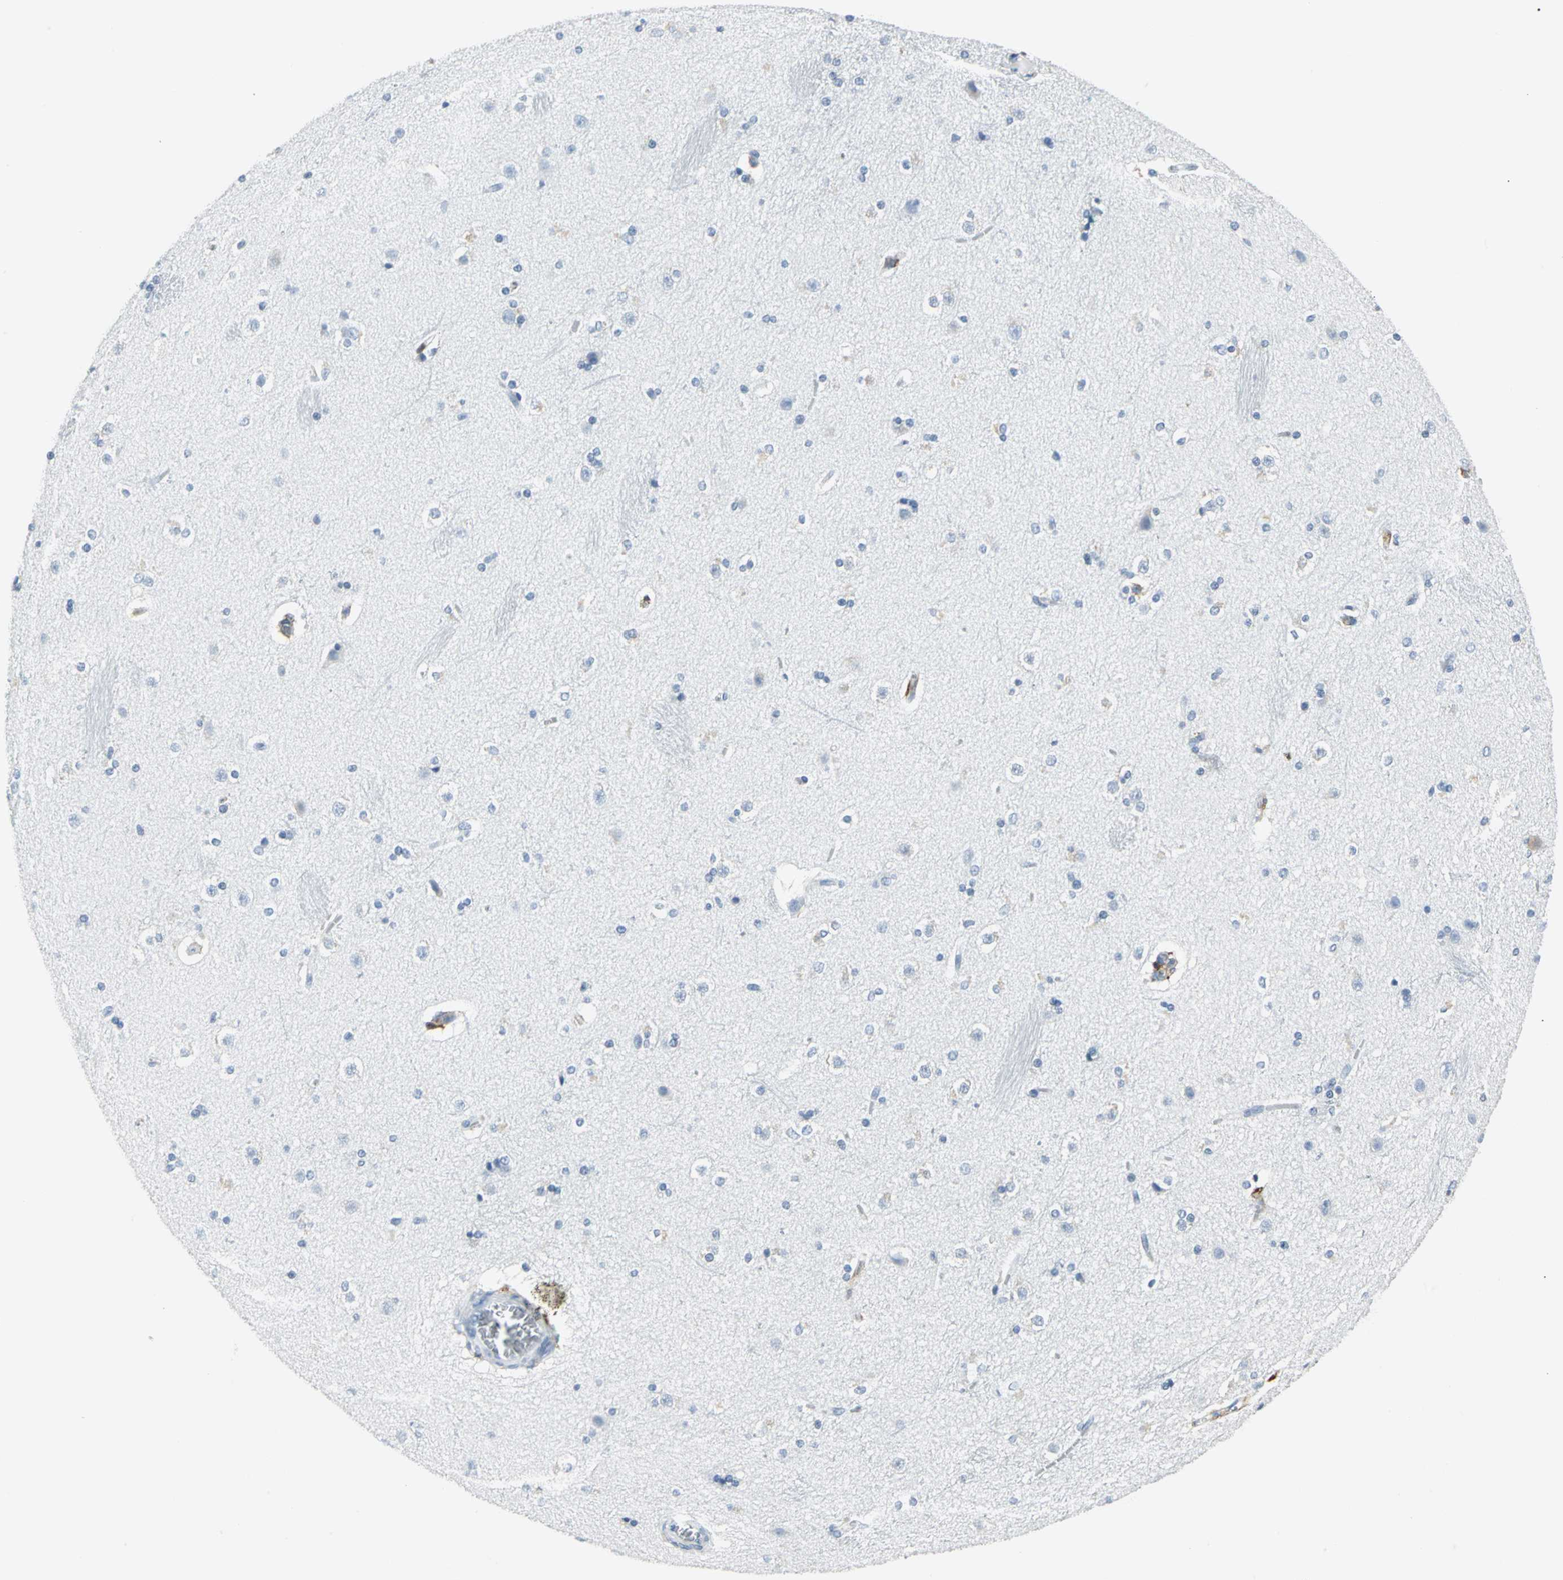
{"staining": {"intensity": "weak", "quantity": "<25%", "location": "cytoplasmic/membranous"}, "tissue": "caudate", "cell_type": "Glial cells", "image_type": "normal", "snomed": [{"axis": "morphology", "description": "Normal tissue, NOS"}, {"axis": "topography", "description": "Lateral ventricle wall"}], "caption": "IHC photomicrograph of normal caudate stained for a protein (brown), which shows no staining in glial cells. (DAB (3,3'-diaminobenzidine) immunohistochemistry (IHC) with hematoxylin counter stain).", "gene": "IQGAP2", "patient": {"sex": "female", "age": 19}}